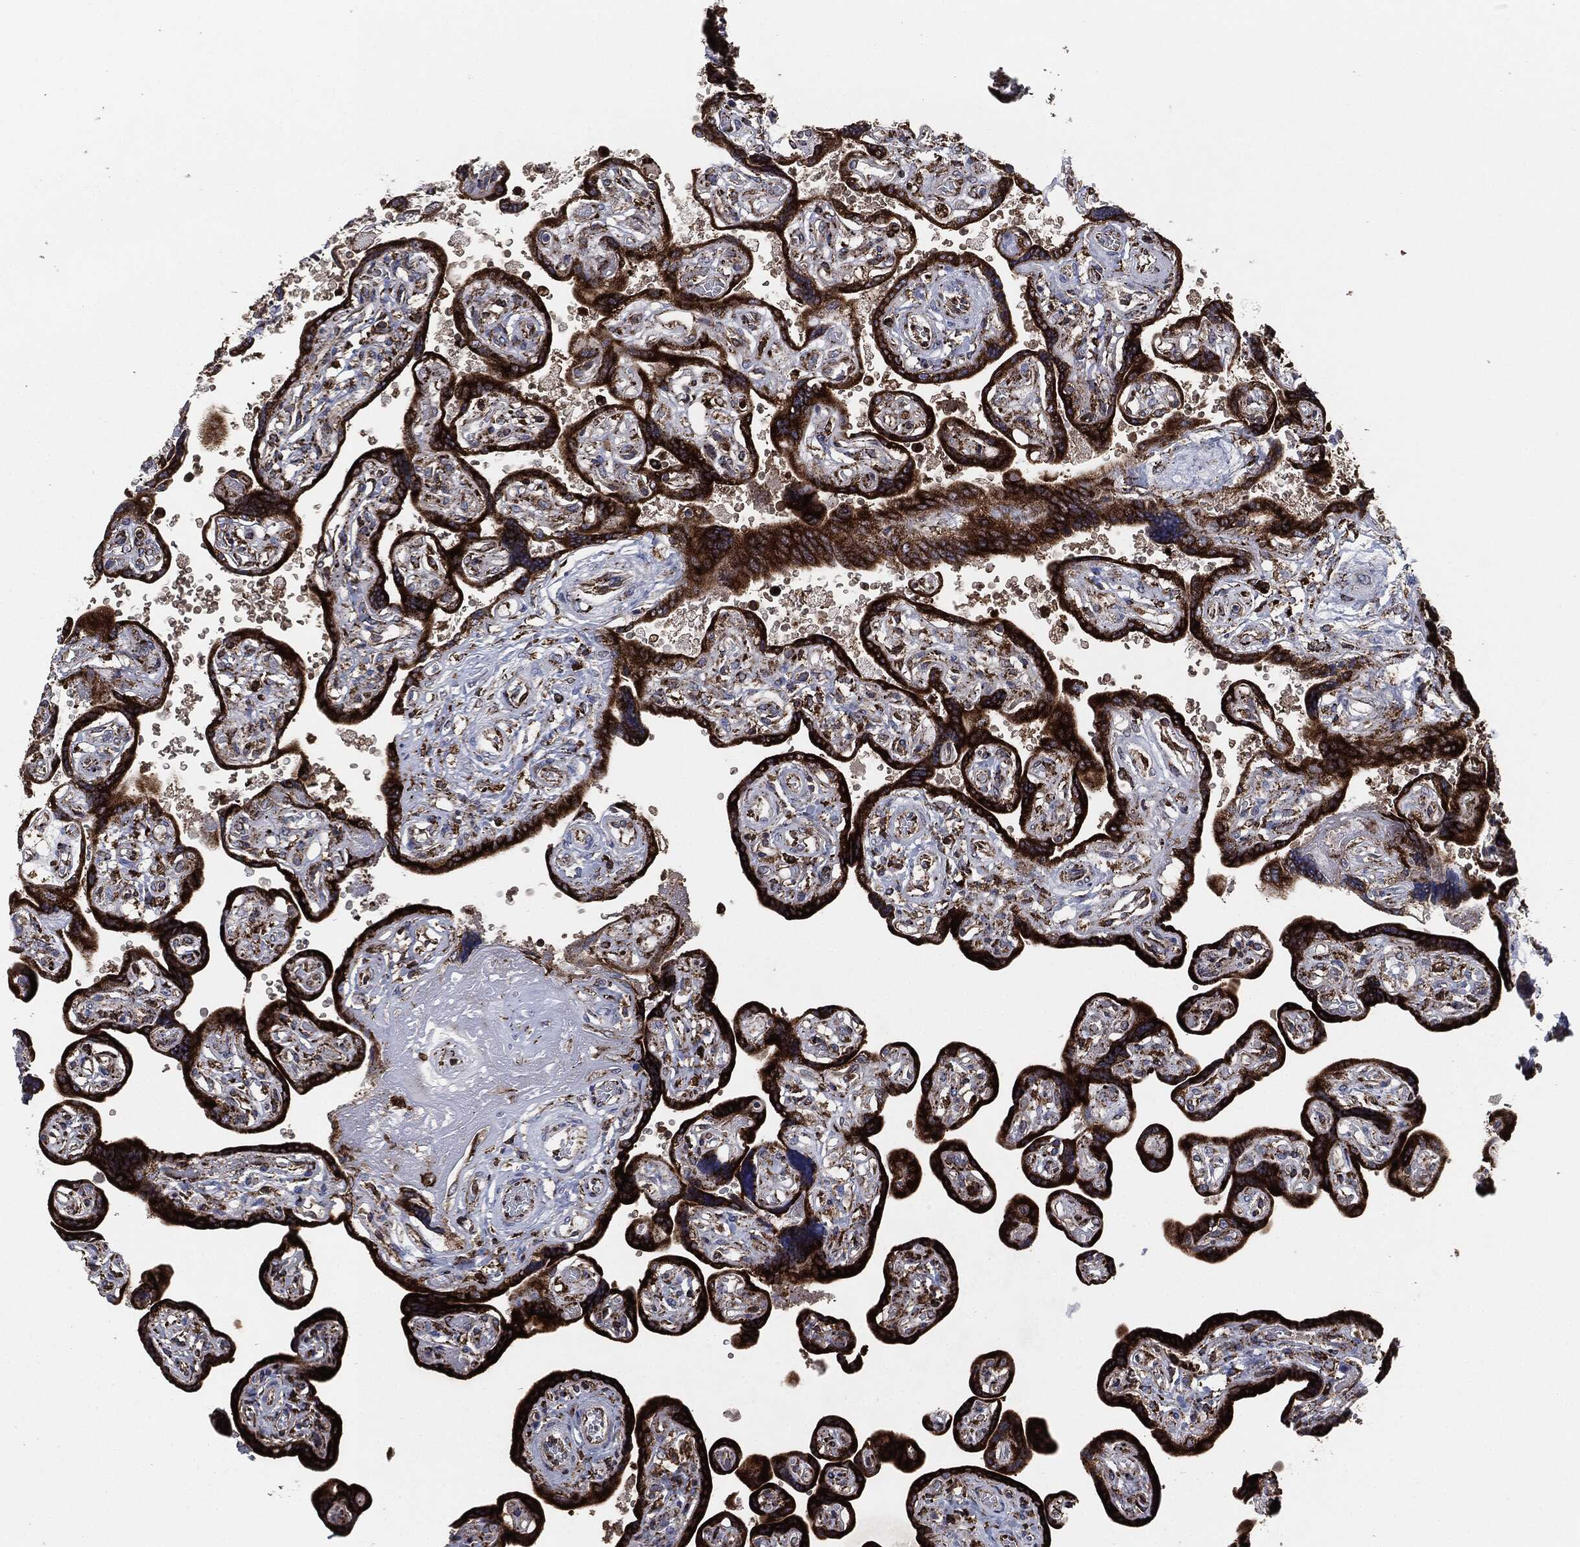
{"staining": {"intensity": "moderate", "quantity": ">75%", "location": "cytoplasmic/membranous"}, "tissue": "placenta", "cell_type": "Decidual cells", "image_type": "normal", "snomed": [{"axis": "morphology", "description": "Normal tissue, NOS"}, {"axis": "topography", "description": "Placenta"}], "caption": "Immunohistochemistry (IHC) photomicrograph of normal placenta: placenta stained using immunohistochemistry (IHC) shows medium levels of moderate protein expression localized specifically in the cytoplasmic/membranous of decidual cells, appearing as a cytoplasmic/membranous brown color.", "gene": "CALR", "patient": {"sex": "female", "age": 32}}